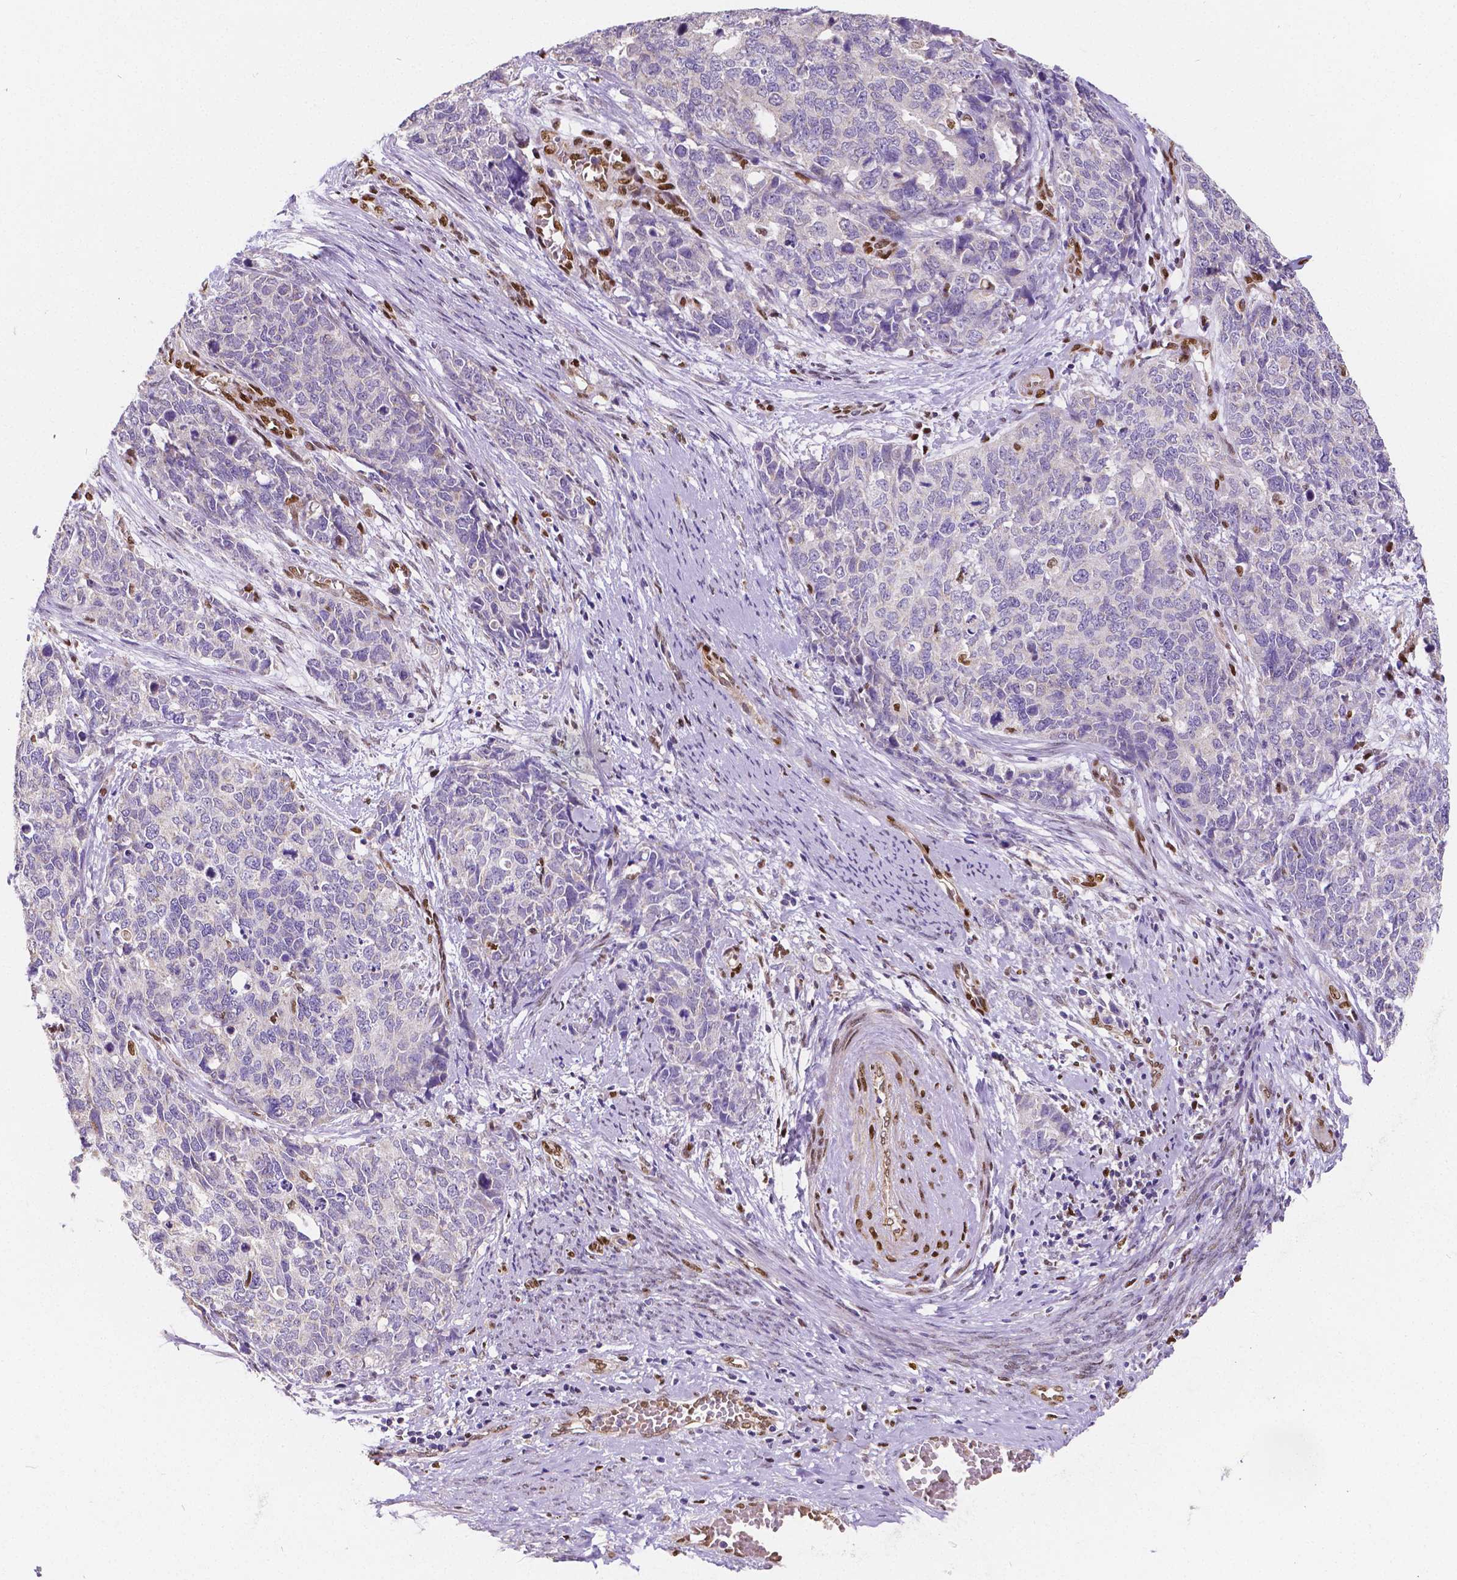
{"staining": {"intensity": "negative", "quantity": "none", "location": "none"}, "tissue": "cervical cancer", "cell_type": "Tumor cells", "image_type": "cancer", "snomed": [{"axis": "morphology", "description": "Squamous cell carcinoma, NOS"}, {"axis": "topography", "description": "Cervix"}], "caption": "The micrograph demonstrates no significant staining in tumor cells of cervical cancer (squamous cell carcinoma). The staining is performed using DAB brown chromogen with nuclei counter-stained in using hematoxylin.", "gene": "MEF2C", "patient": {"sex": "female", "age": 63}}